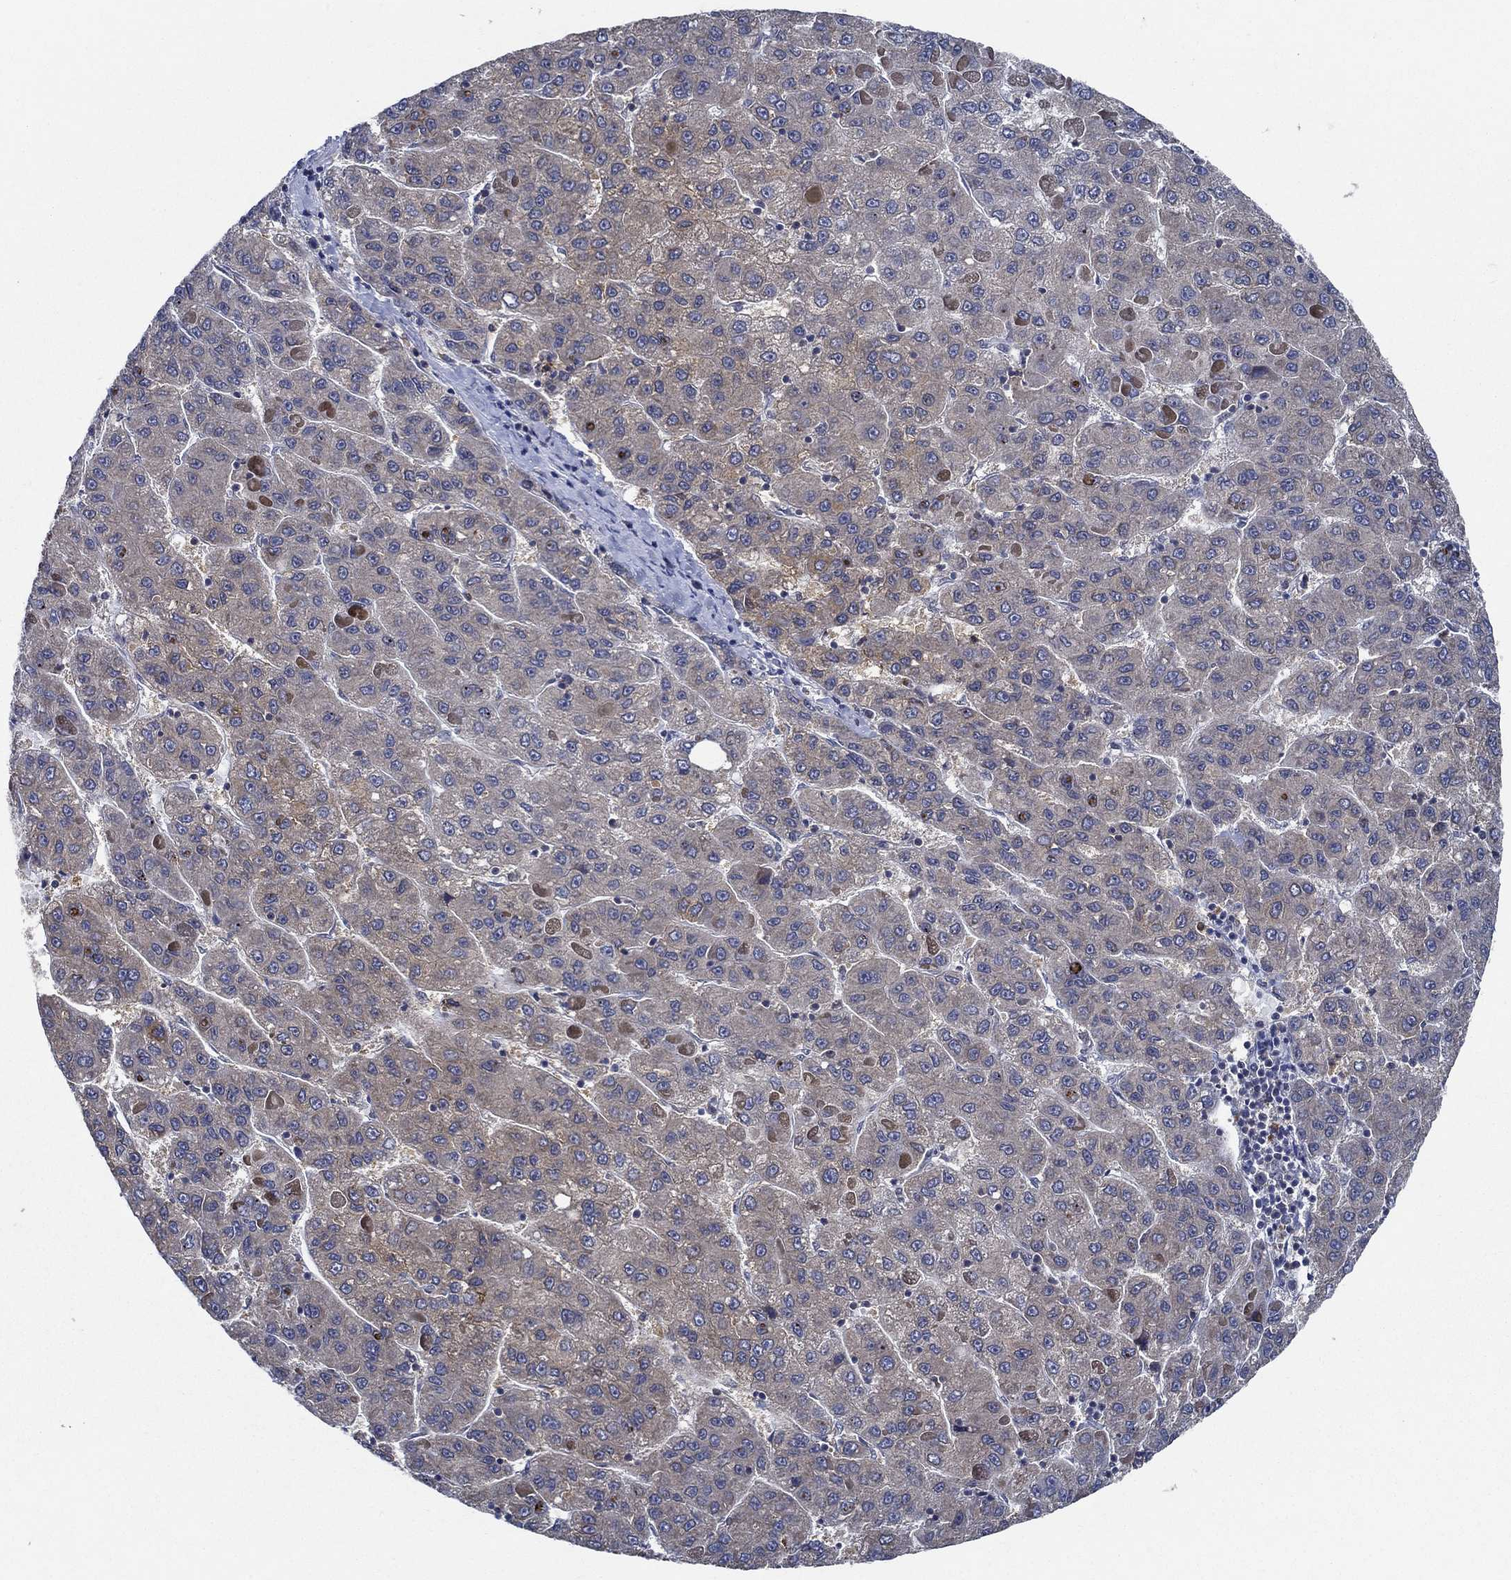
{"staining": {"intensity": "strong", "quantity": "25%-75%", "location": "cytoplasmic/membranous"}, "tissue": "liver cancer", "cell_type": "Tumor cells", "image_type": "cancer", "snomed": [{"axis": "morphology", "description": "Carcinoma, Hepatocellular, NOS"}, {"axis": "topography", "description": "Liver"}], "caption": "Protein expression analysis of liver hepatocellular carcinoma demonstrates strong cytoplasmic/membranous staining in approximately 25%-75% of tumor cells.", "gene": "DACT1", "patient": {"sex": "female", "age": 82}}